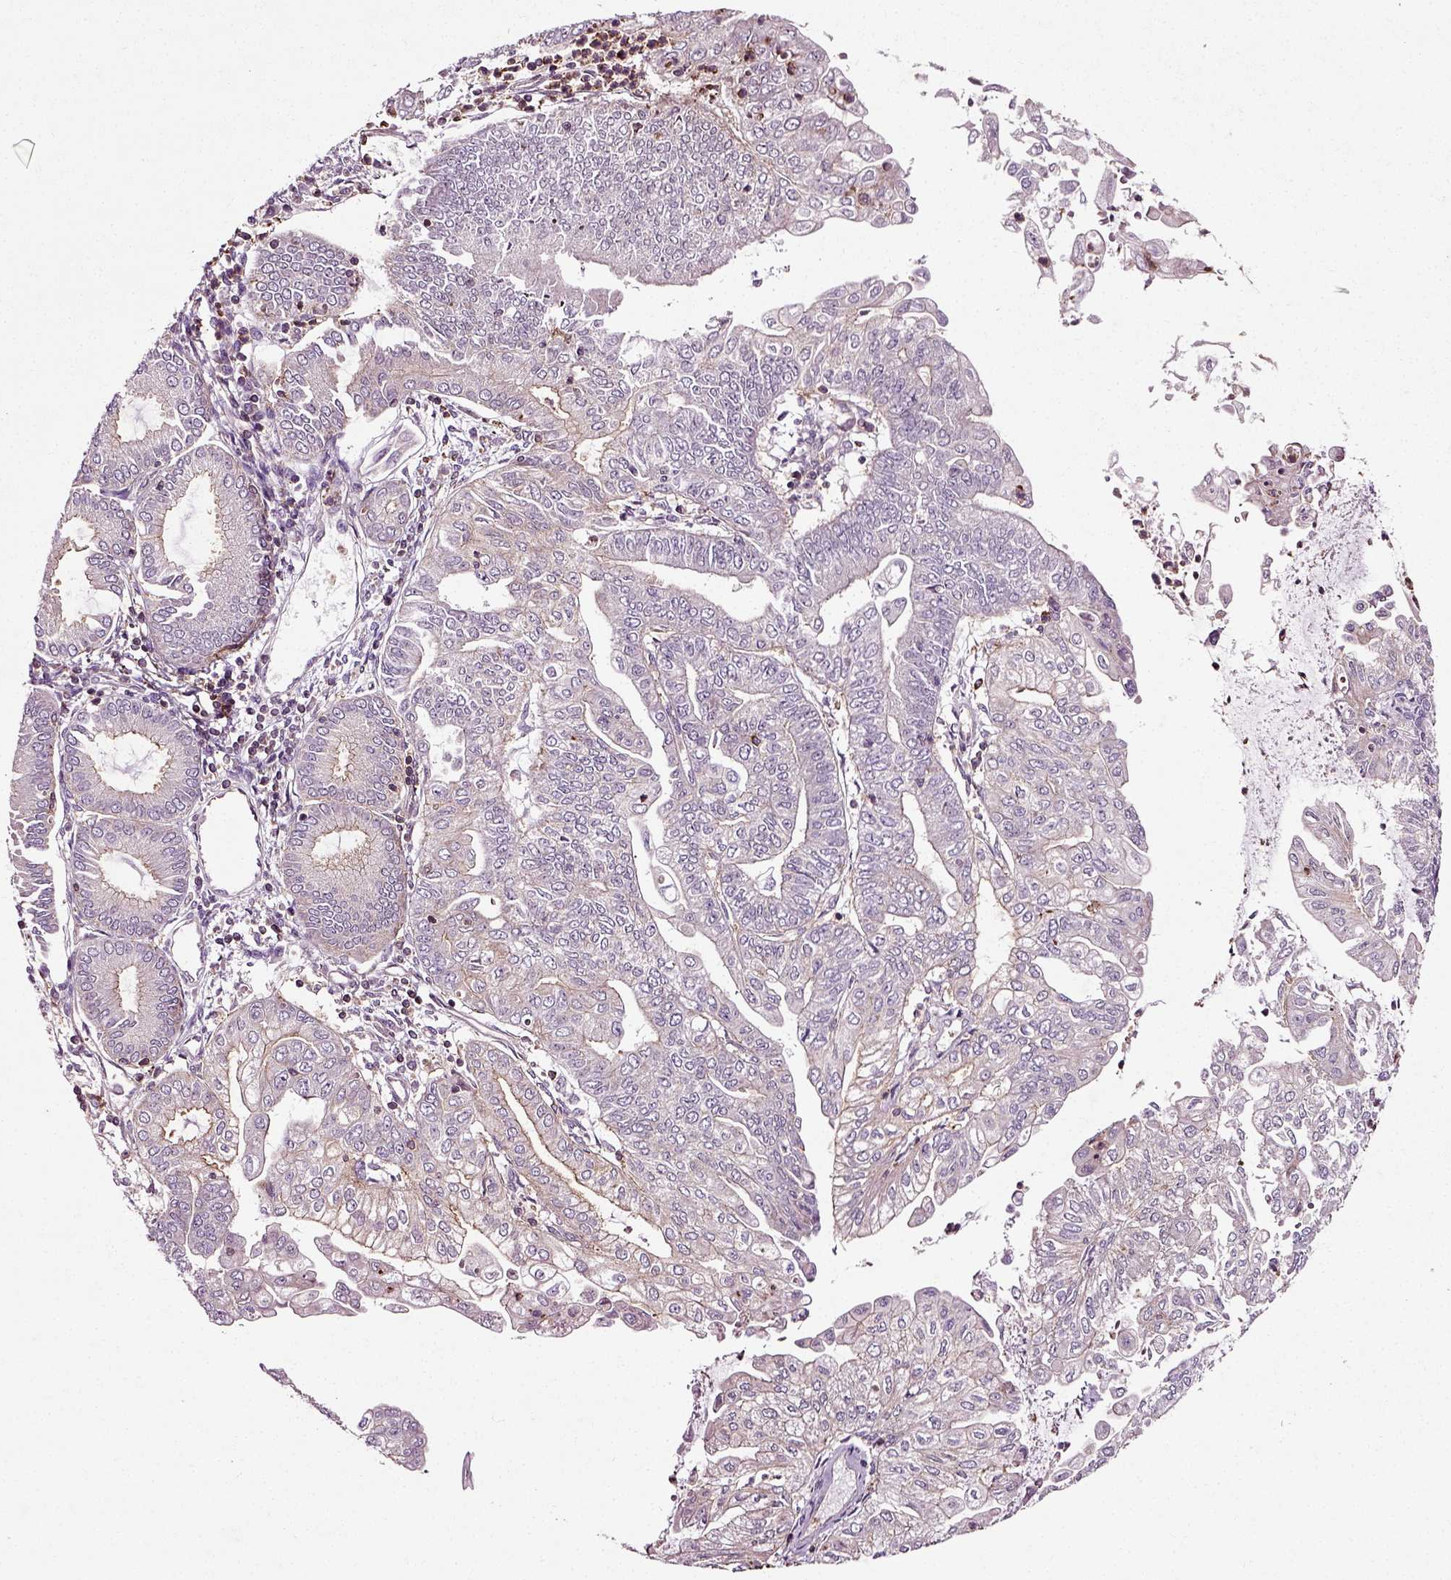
{"staining": {"intensity": "moderate", "quantity": "<25%", "location": "cytoplasmic/membranous"}, "tissue": "endometrial cancer", "cell_type": "Tumor cells", "image_type": "cancer", "snomed": [{"axis": "morphology", "description": "Adenocarcinoma, NOS"}, {"axis": "topography", "description": "Endometrium"}], "caption": "The image reveals a brown stain indicating the presence of a protein in the cytoplasmic/membranous of tumor cells in endometrial cancer (adenocarcinoma). (Stains: DAB in brown, nuclei in blue, Microscopy: brightfield microscopy at high magnification).", "gene": "RHOF", "patient": {"sex": "female", "age": 55}}